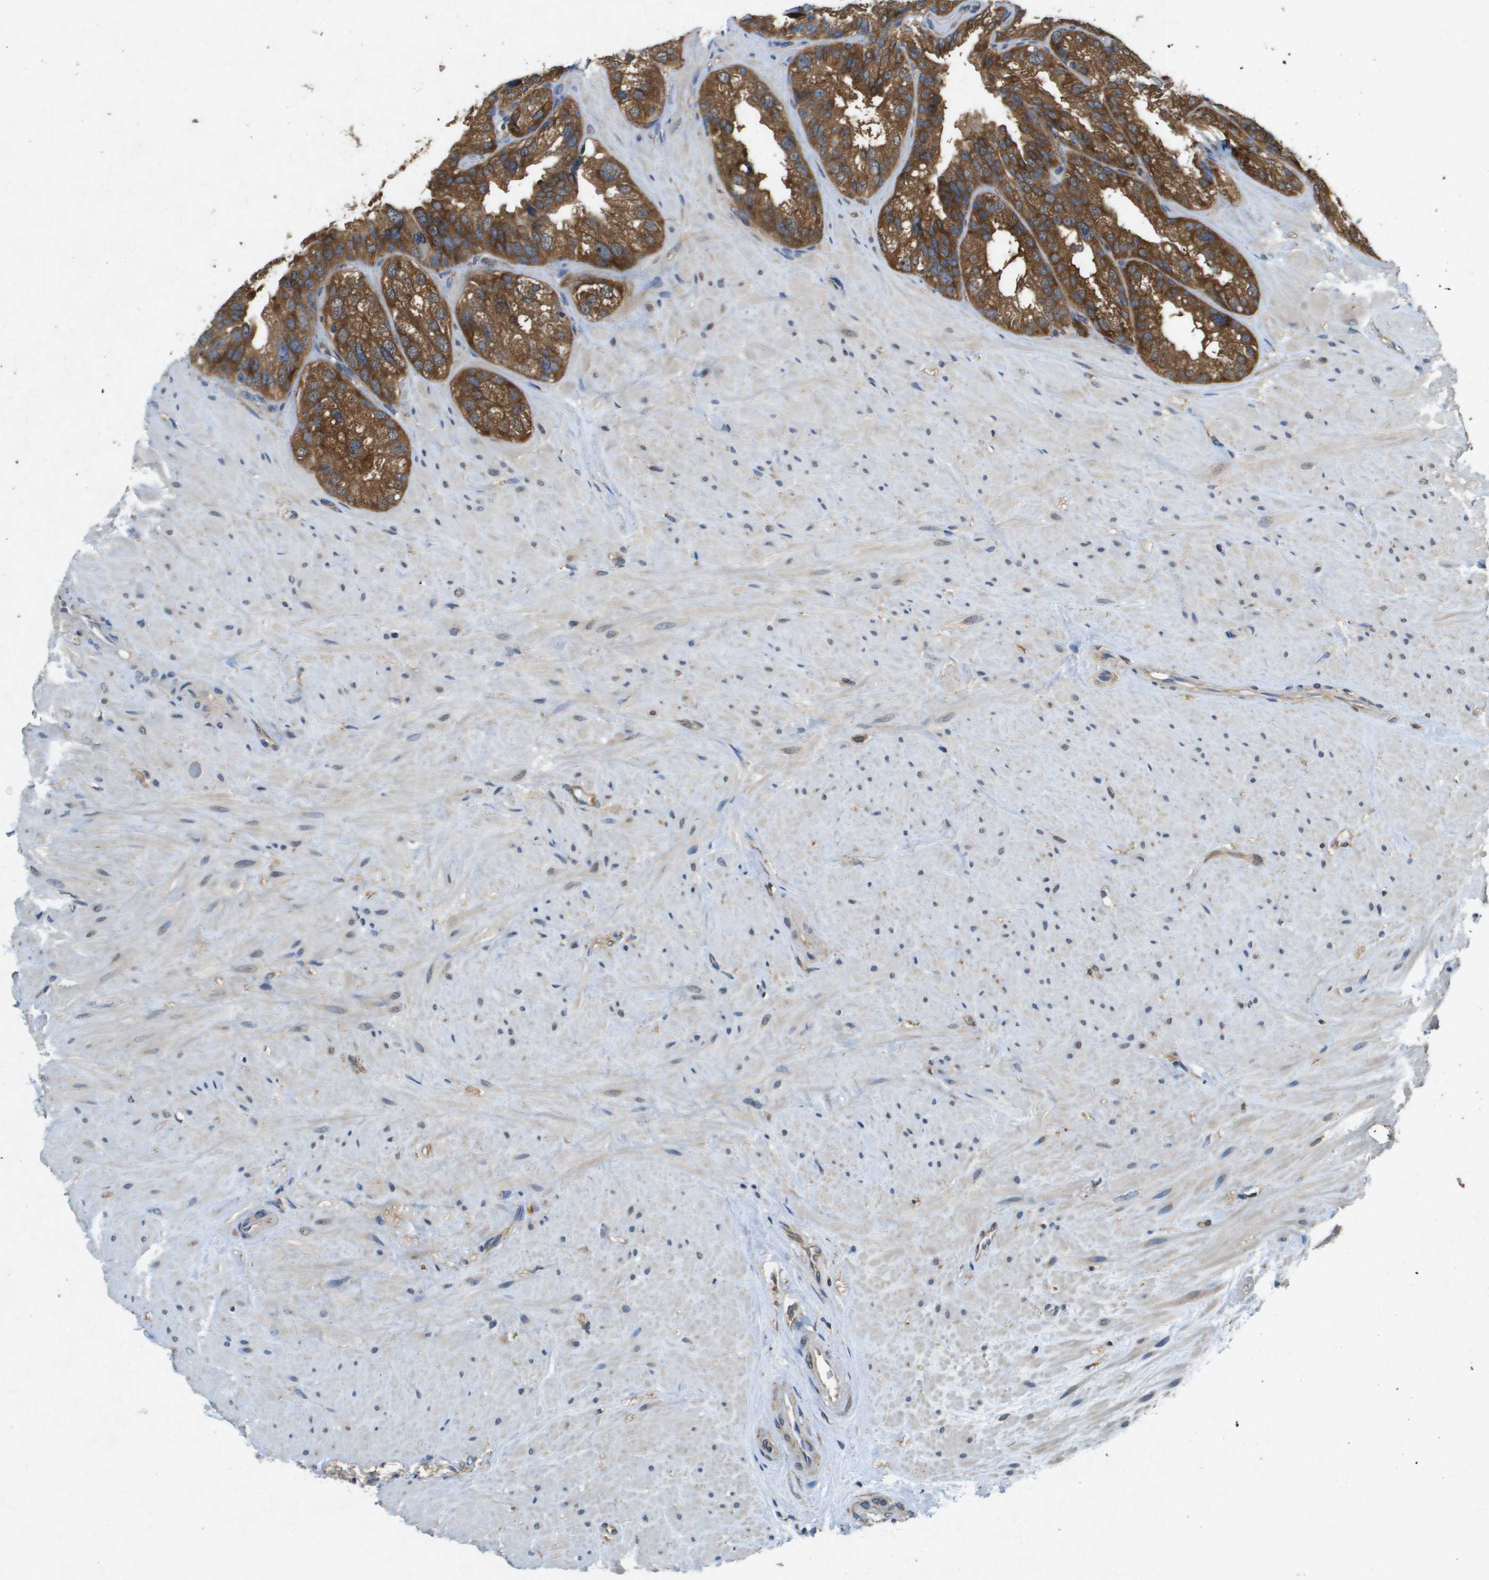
{"staining": {"intensity": "moderate", "quantity": ">75%", "location": "cytoplasmic/membranous"}, "tissue": "seminal vesicle", "cell_type": "Glandular cells", "image_type": "normal", "snomed": [{"axis": "morphology", "description": "Normal tissue, NOS"}, {"axis": "topography", "description": "Seminal veicle"}], "caption": "Normal seminal vesicle shows moderate cytoplasmic/membranous positivity in about >75% of glandular cells, visualized by immunohistochemistry.", "gene": "PTPRT", "patient": {"sex": "male", "age": 68}}